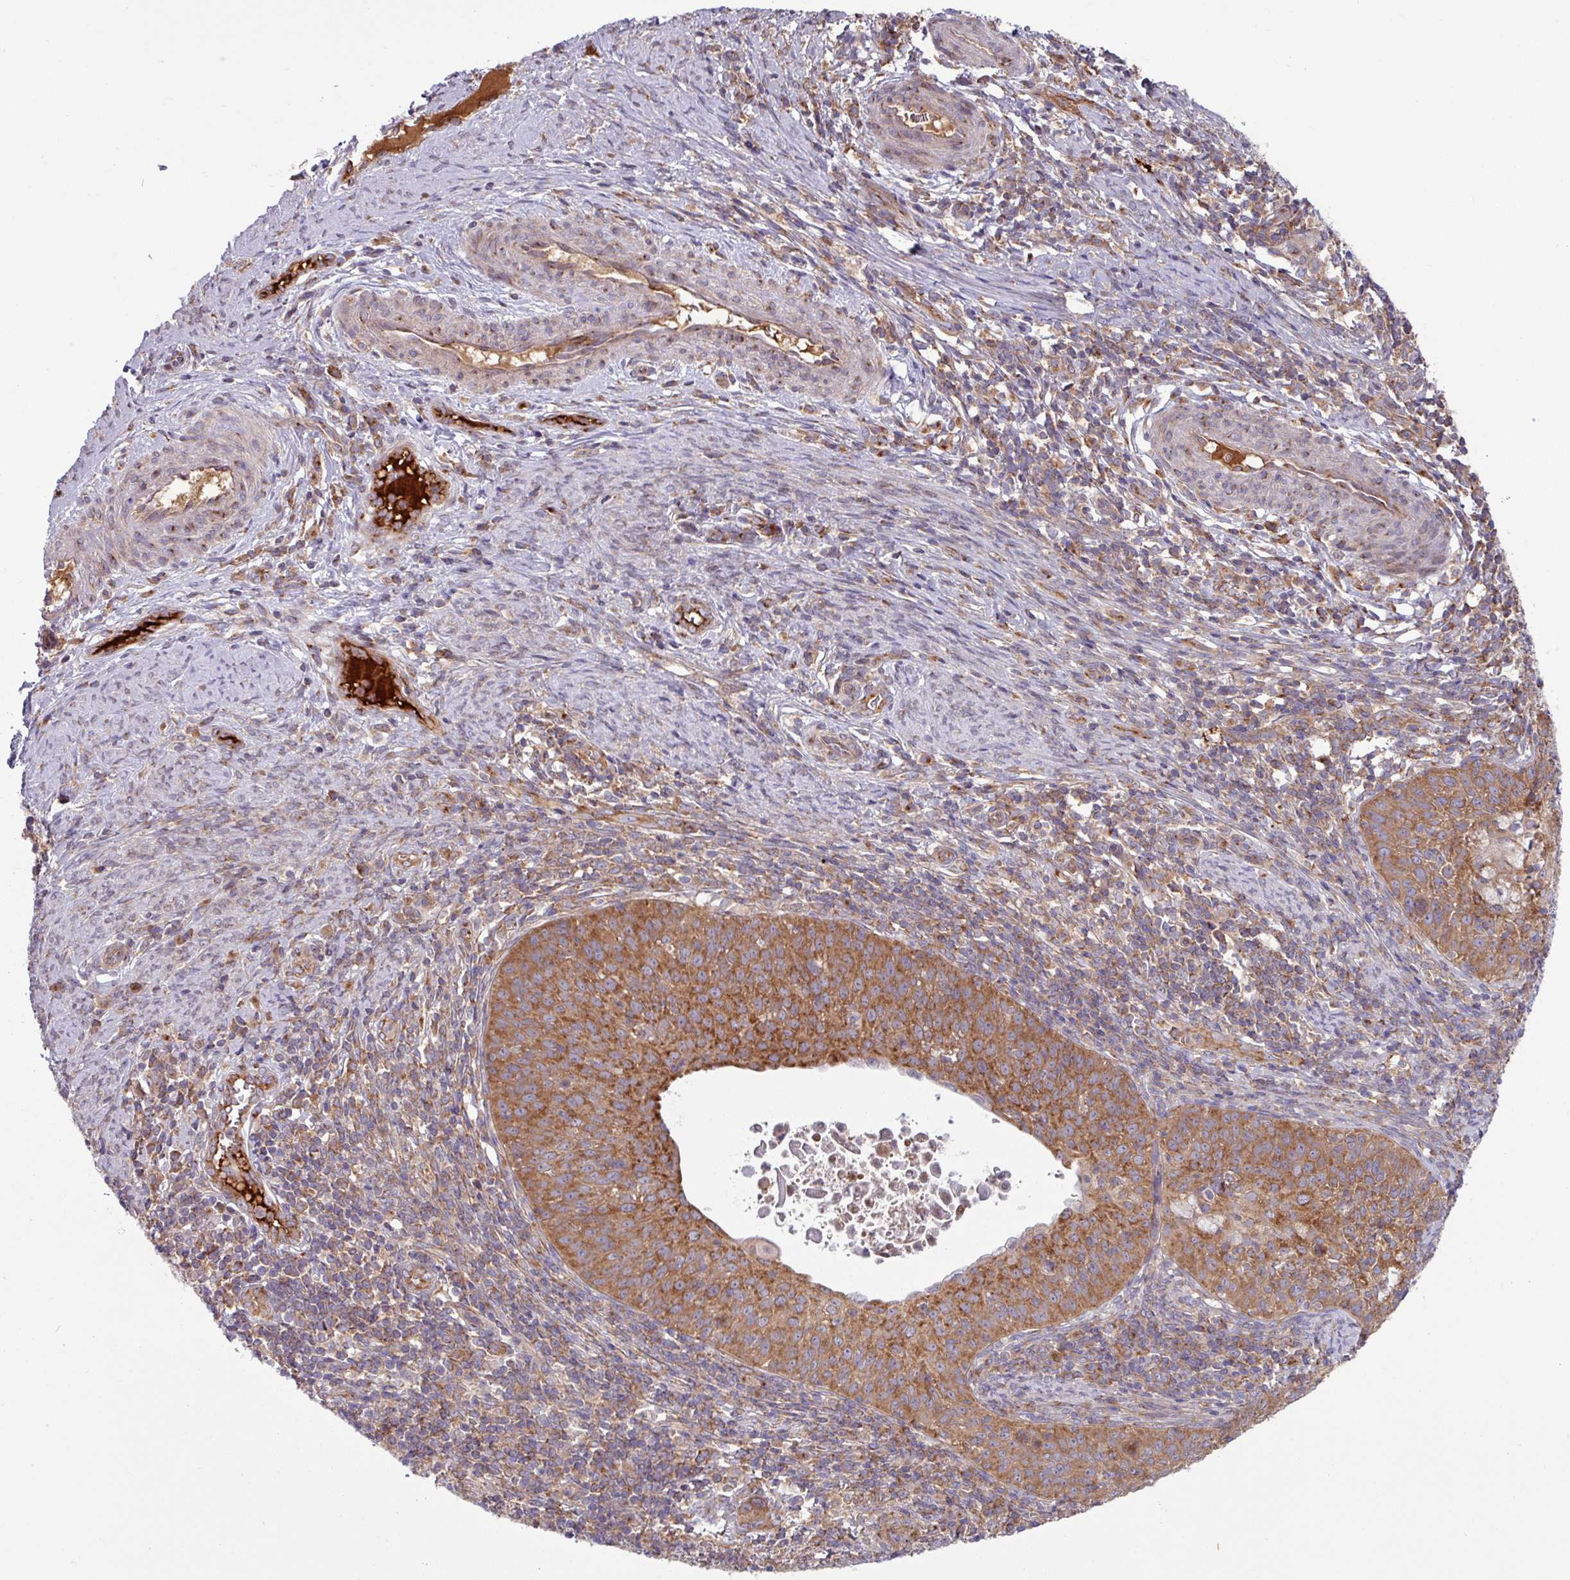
{"staining": {"intensity": "strong", "quantity": ">75%", "location": "cytoplasmic/membranous"}, "tissue": "cervical cancer", "cell_type": "Tumor cells", "image_type": "cancer", "snomed": [{"axis": "morphology", "description": "Squamous cell carcinoma, NOS"}, {"axis": "topography", "description": "Cervix"}], "caption": "Cervical cancer (squamous cell carcinoma) stained with immunohistochemistry (IHC) demonstrates strong cytoplasmic/membranous expression in about >75% of tumor cells.", "gene": "LSM12", "patient": {"sex": "female", "age": 30}}